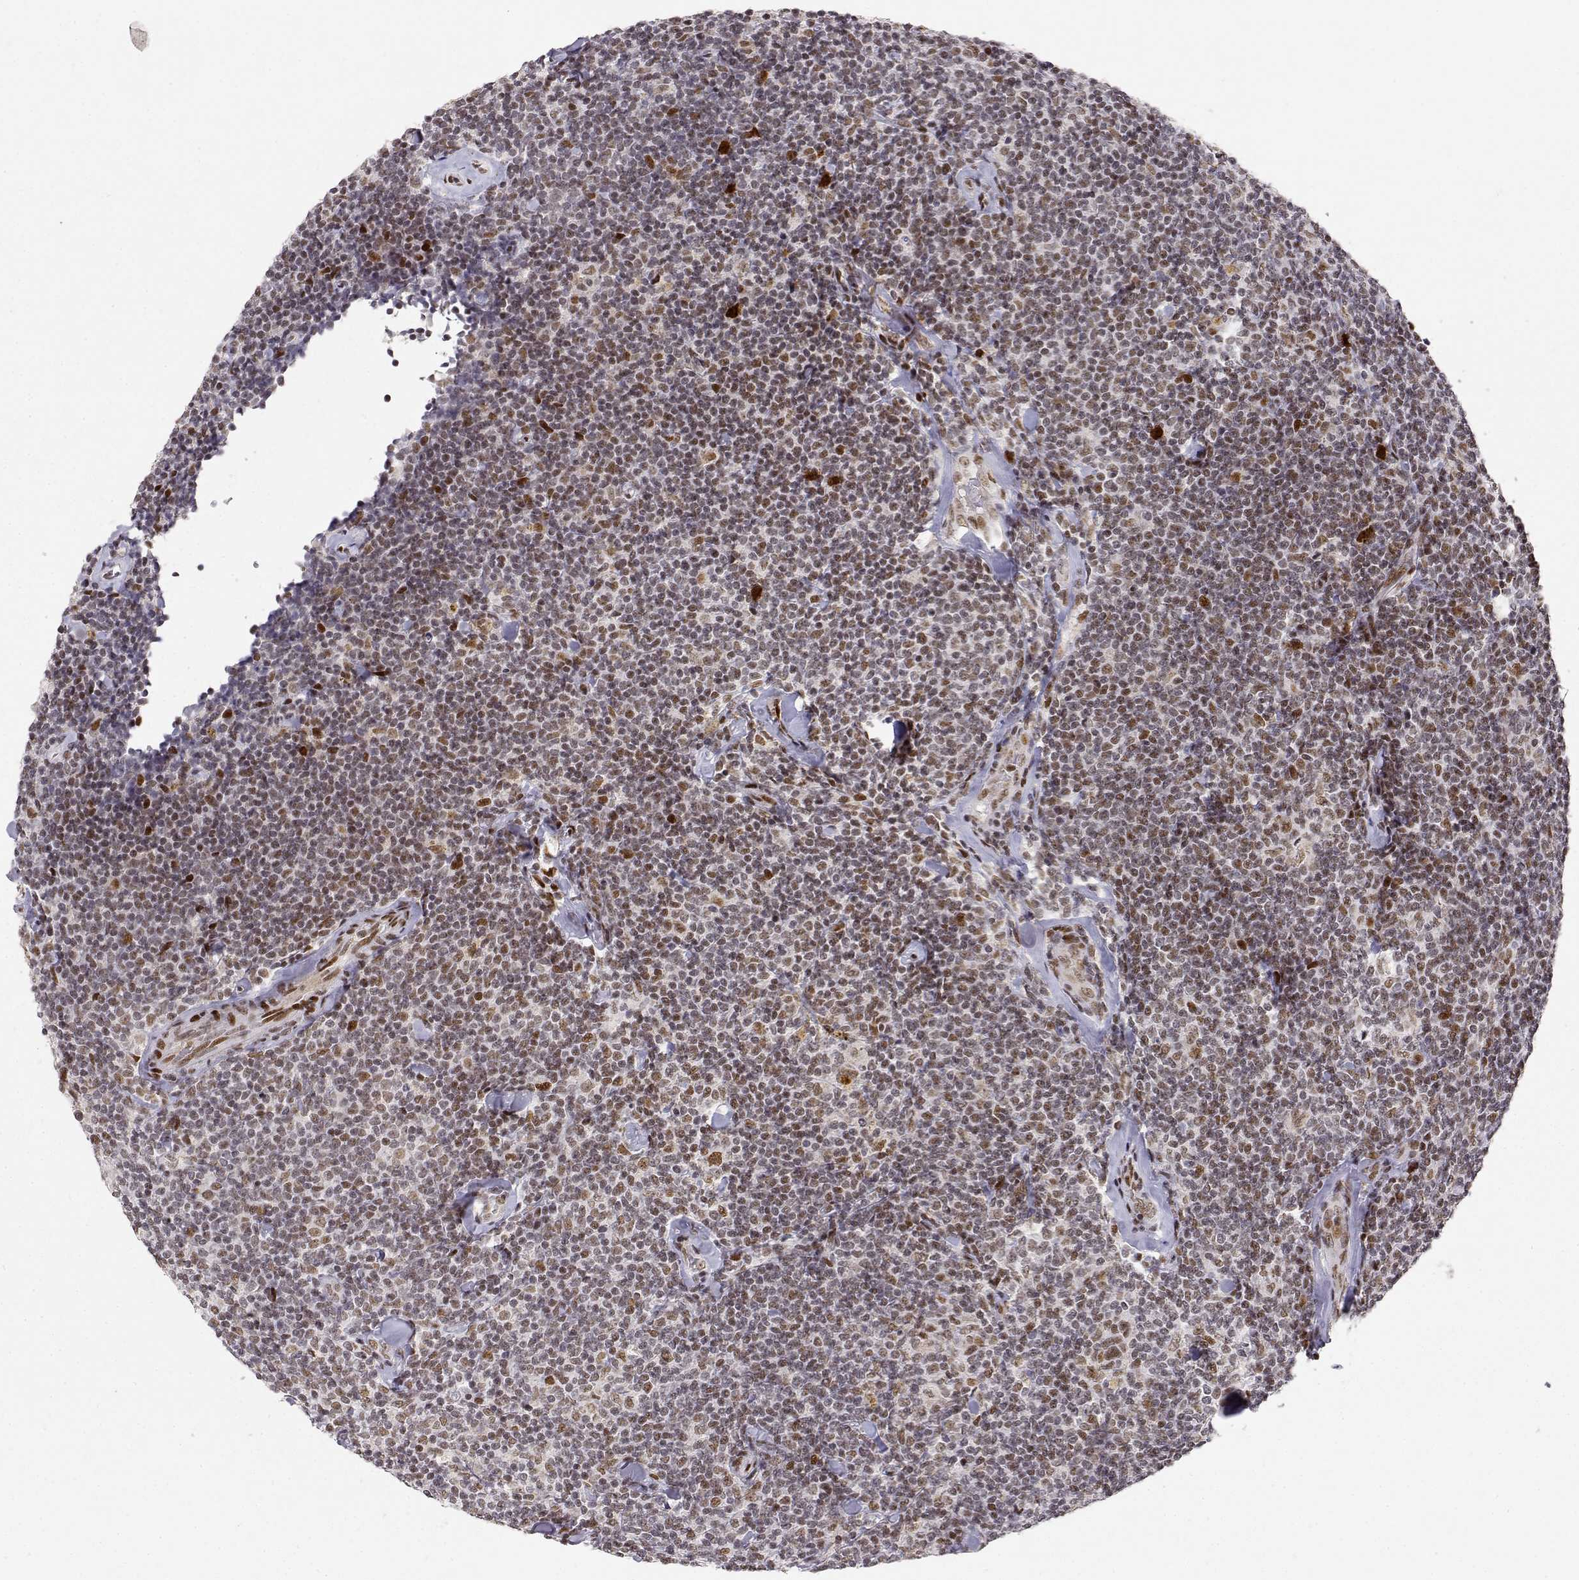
{"staining": {"intensity": "weak", "quantity": "25%-75%", "location": "nuclear"}, "tissue": "lymphoma", "cell_type": "Tumor cells", "image_type": "cancer", "snomed": [{"axis": "morphology", "description": "Malignant lymphoma, non-Hodgkin's type, Low grade"}, {"axis": "topography", "description": "Lymph node"}], "caption": "A brown stain labels weak nuclear positivity of a protein in human lymphoma tumor cells. Nuclei are stained in blue.", "gene": "RSF1", "patient": {"sex": "female", "age": 56}}